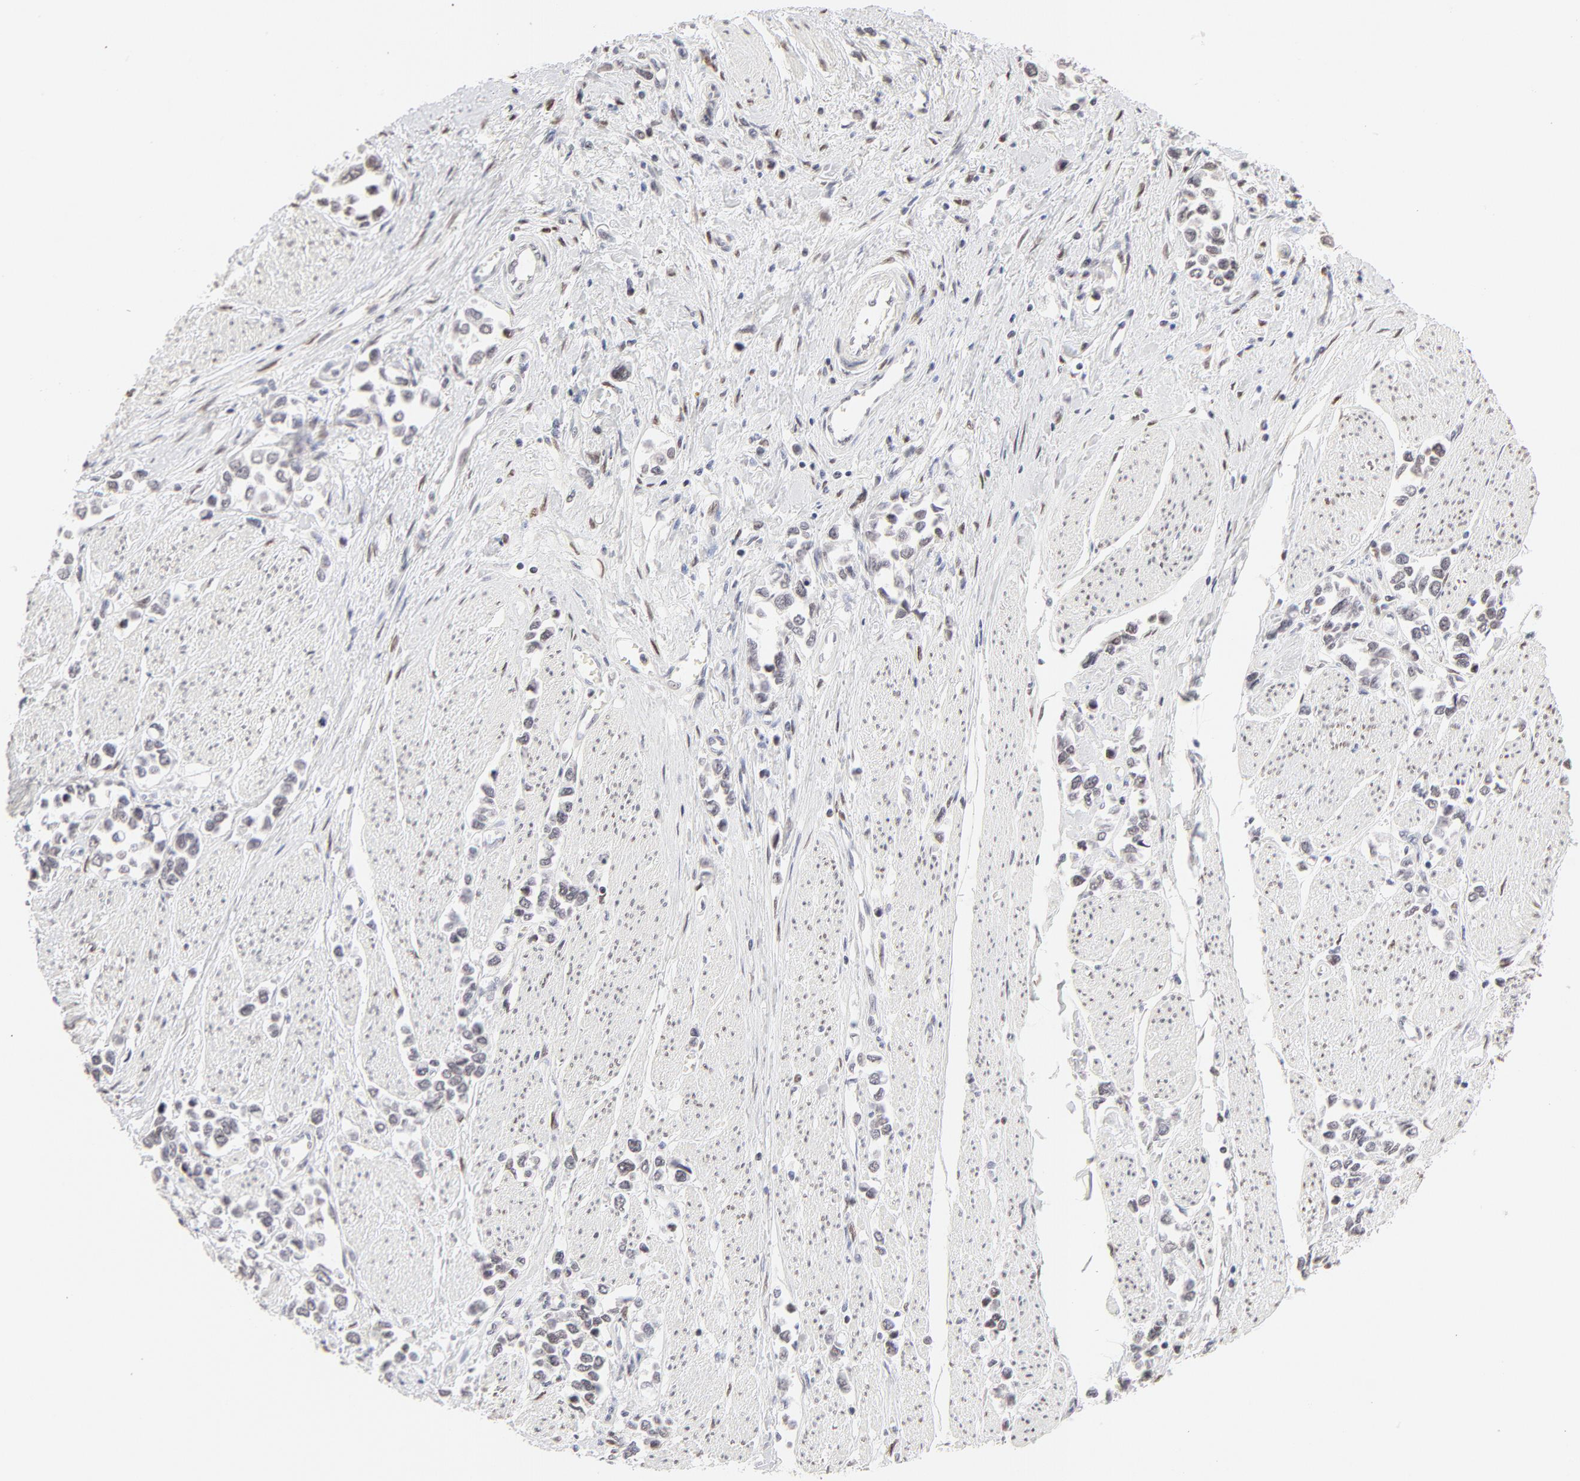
{"staining": {"intensity": "weak", "quantity": "<25%", "location": "nuclear"}, "tissue": "stomach cancer", "cell_type": "Tumor cells", "image_type": "cancer", "snomed": [{"axis": "morphology", "description": "Adenocarcinoma, NOS"}, {"axis": "topography", "description": "Stomach, upper"}], "caption": "This is an immunohistochemistry histopathology image of human stomach cancer (adenocarcinoma). There is no positivity in tumor cells.", "gene": "PBX3", "patient": {"sex": "male", "age": 76}}